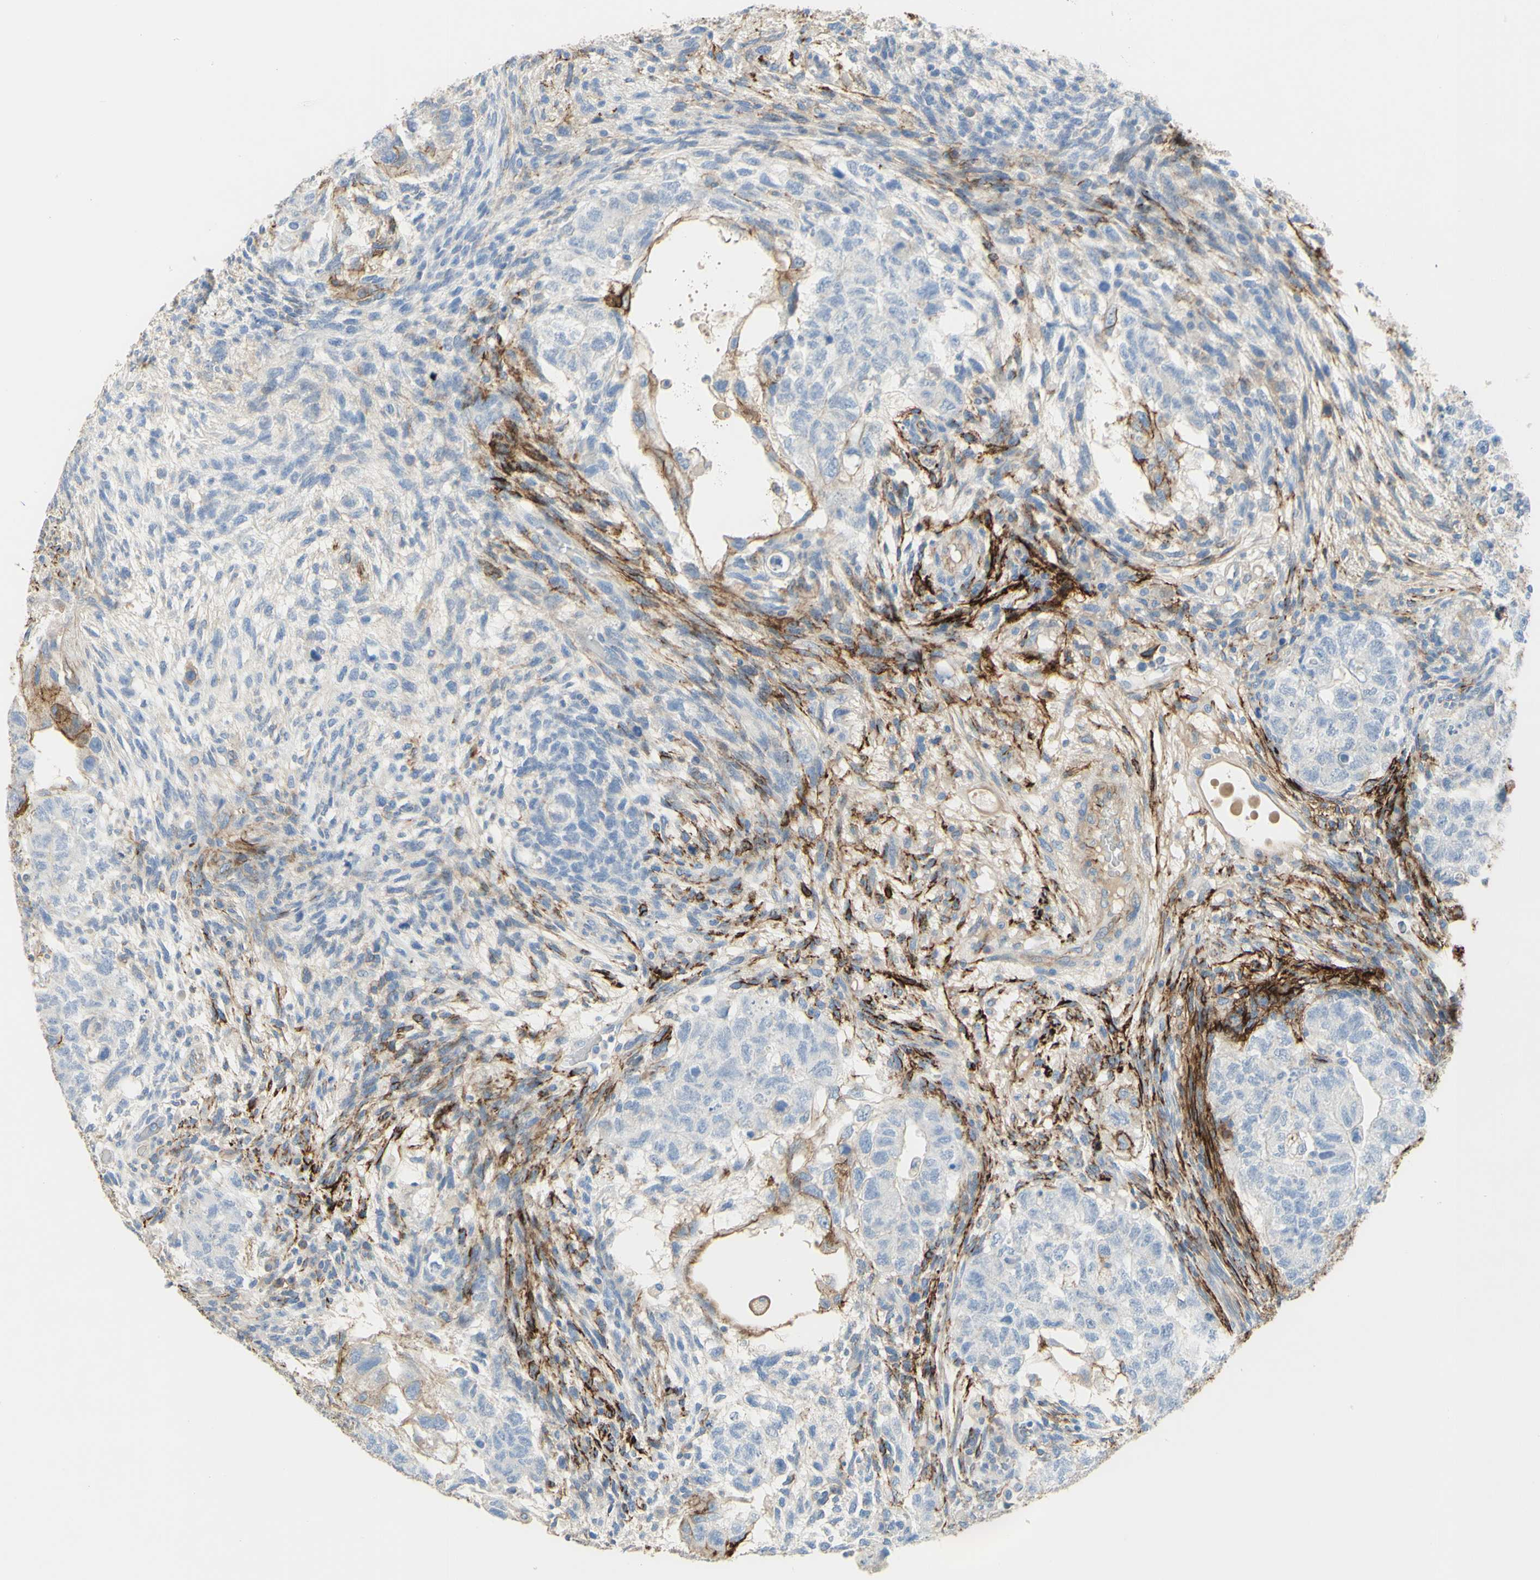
{"staining": {"intensity": "moderate", "quantity": "<25%", "location": "cytoplasmic/membranous"}, "tissue": "testis cancer", "cell_type": "Tumor cells", "image_type": "cancer", "snomed": [{"axis": "morphology", "description": "Normal tissue, NOS"}, {"axis": "morphology", "description": "Carcinoma, Embryonal, NOS"}, {"axis": "topography", "description": "Testis"}], "caption": "Protein staining of testis embryonal carcinoma tissue reveals moderate cytoplasmic/membranous staining in approximately <25% of tumor cells. The staining was performed using DAB (3,3'-diaminobenzidine), with brown indicating positive protein expression. Nuclei are stained blue with hematoxylin.", "gene": "ALCAM", "patient": {"sex": "male", "age": 36}}